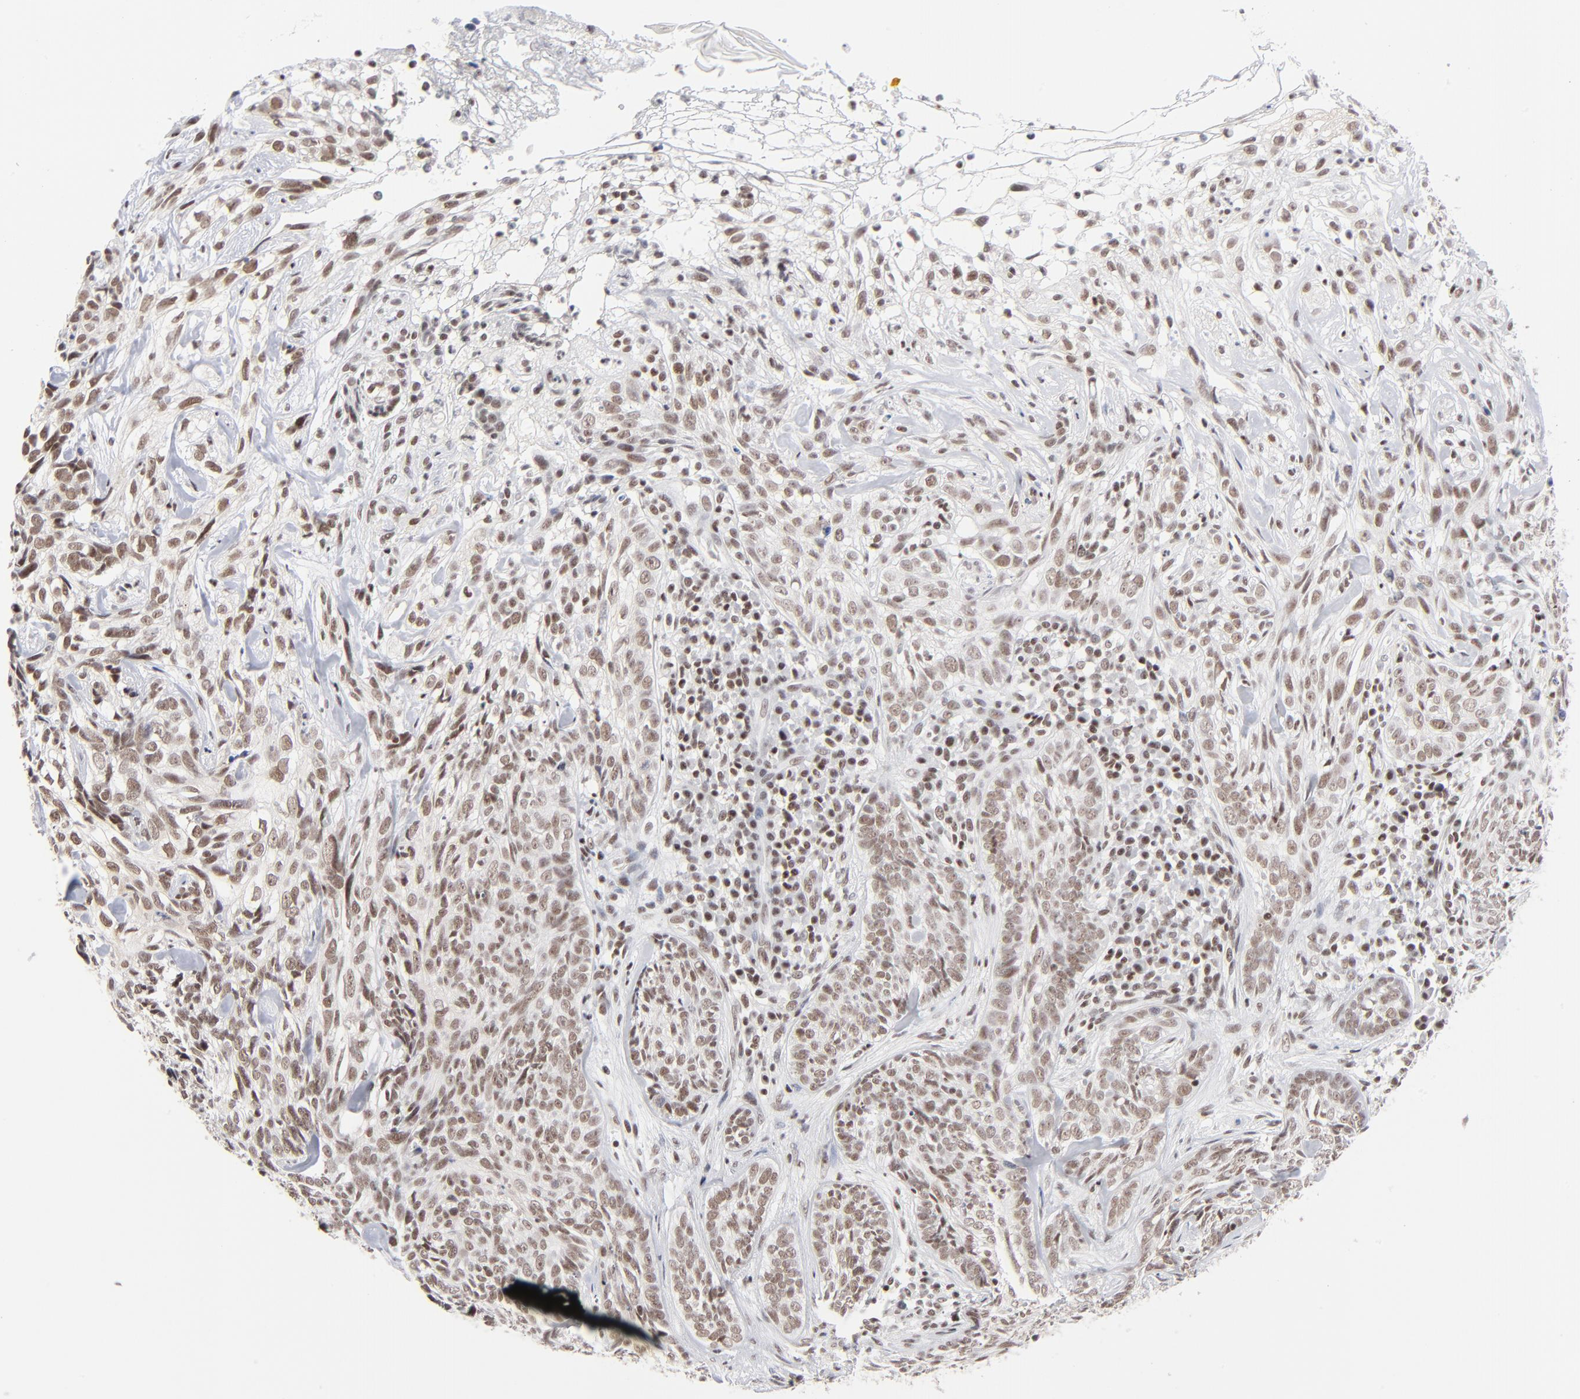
{"staining": {"intensity": "weak", "quantity": ">75%", "location": "nuclear"}, "tissue": "skin cancer", "cell_type": "Tumor cells", "image_type": "cancer", "snomed": [{"axis": "morphology", "description": "Basal cell carcinoma"}, {"axis": "topography", "description": "Skin"}], "caption": "Skin cancer (basal cell carcinoma) stained for a protein (brown) exhibits weak nuclear positive expression in about >75% of tumor cells.", "gene": "ZNF143", "patient": {"sex": "male", "age": 72}}